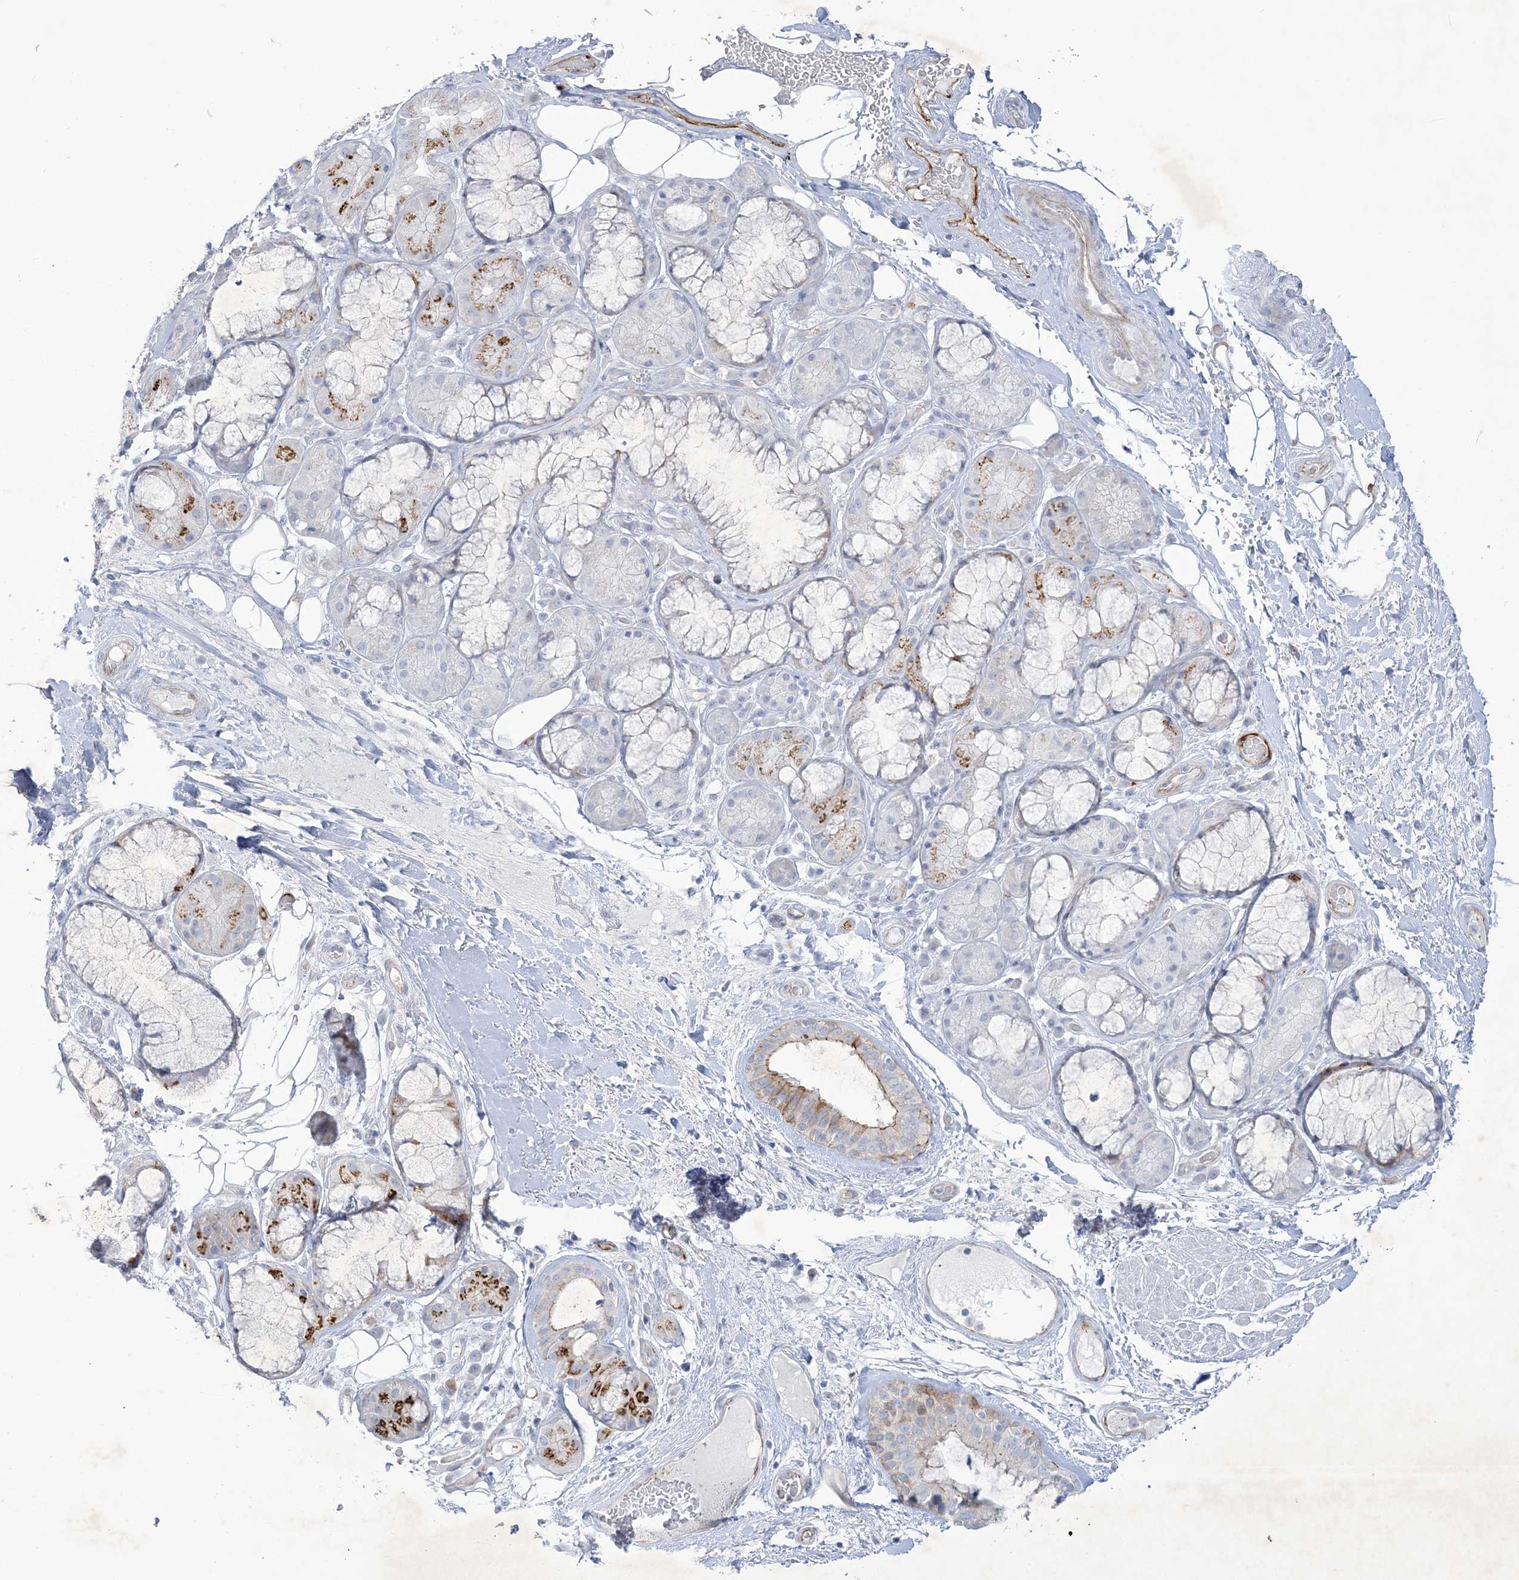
{"staining": {"intensity": "weak", "quantity": "<25%", "location": "cytoplasmic/membranous"}, "tissue": "bronchus", "cell_type": "Respiratory epithelial cells", "image_type": "normal", "snomed": [{"axis": "morphology", "description": "Normal tissue, NOS"}, {"axis": "morphology", "description": "Squamous cell carcinoma, NOS"}, {"axis": "topography", "description": "Lymph node"}, {"axis": "topography", "description": "Bronchus"}, {"axis": "topography", "description": "Lung"}], "caption": "Bronchus was stained to show a protein in brown. There is no significant expression in respiratory epithelial cells. The staining is performed using DAB brown chromogen with nuclei counter-stained in using hematoxylin.", "gene": "B3GNT7", "patient": {"sex": "male", "age": 66}}